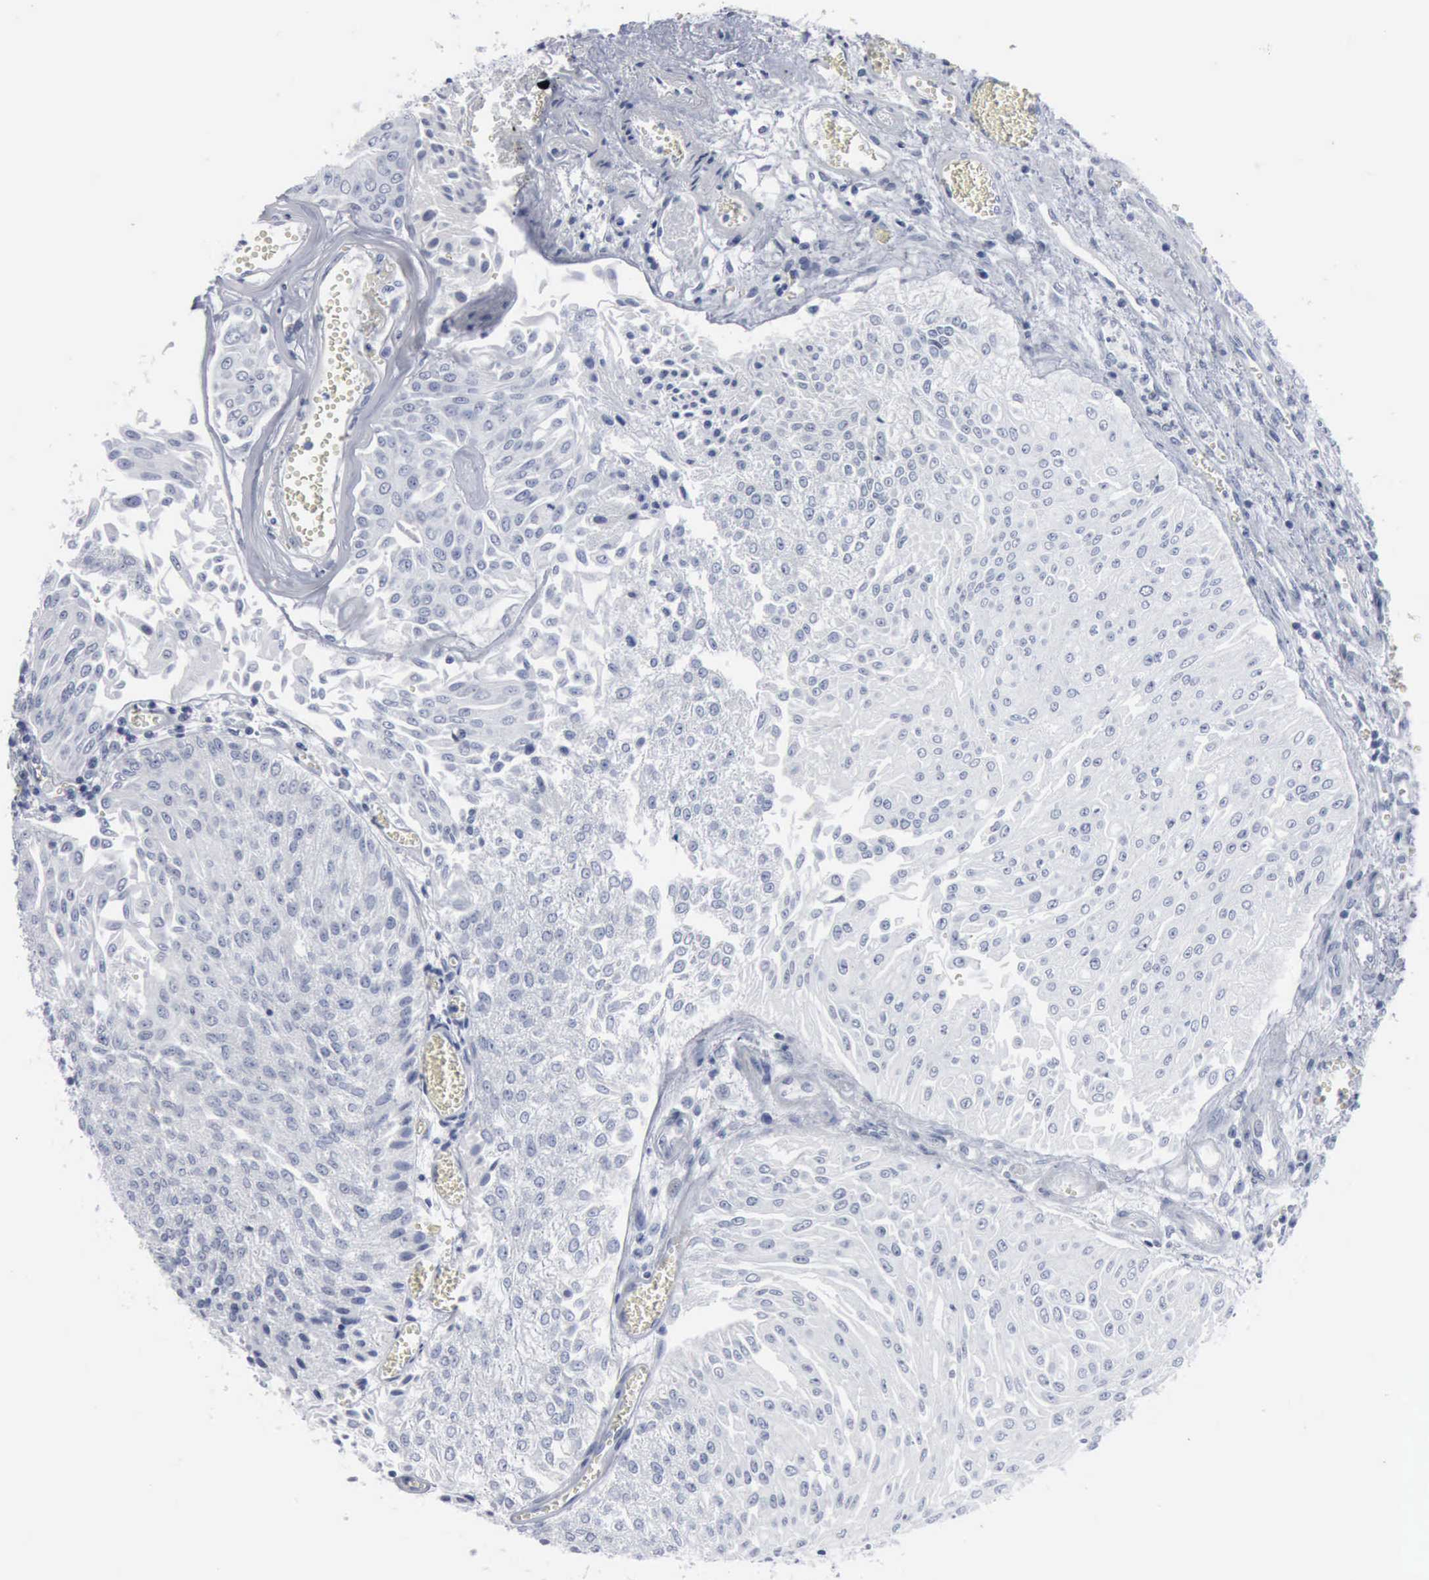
{"staining": {"intensity": "negative", "quantity": "none", "location": "none"}, "tissue": "urothelial cancer", "cell_type": "Tumor cells", "image_type": "cancer", "snomed": [{"axis": "morphology", "description": "Urothelial carcinoma, Low grade"}, {"axis": "topography", "description": "Urinary bladder"}], "caption": "Immunohistochemical staining of human urothelial carcinoma (low-grade) shows no significant staining in tumor cells.", "gene": "DMD", "patient": {"sex": "male", "age": 86}}